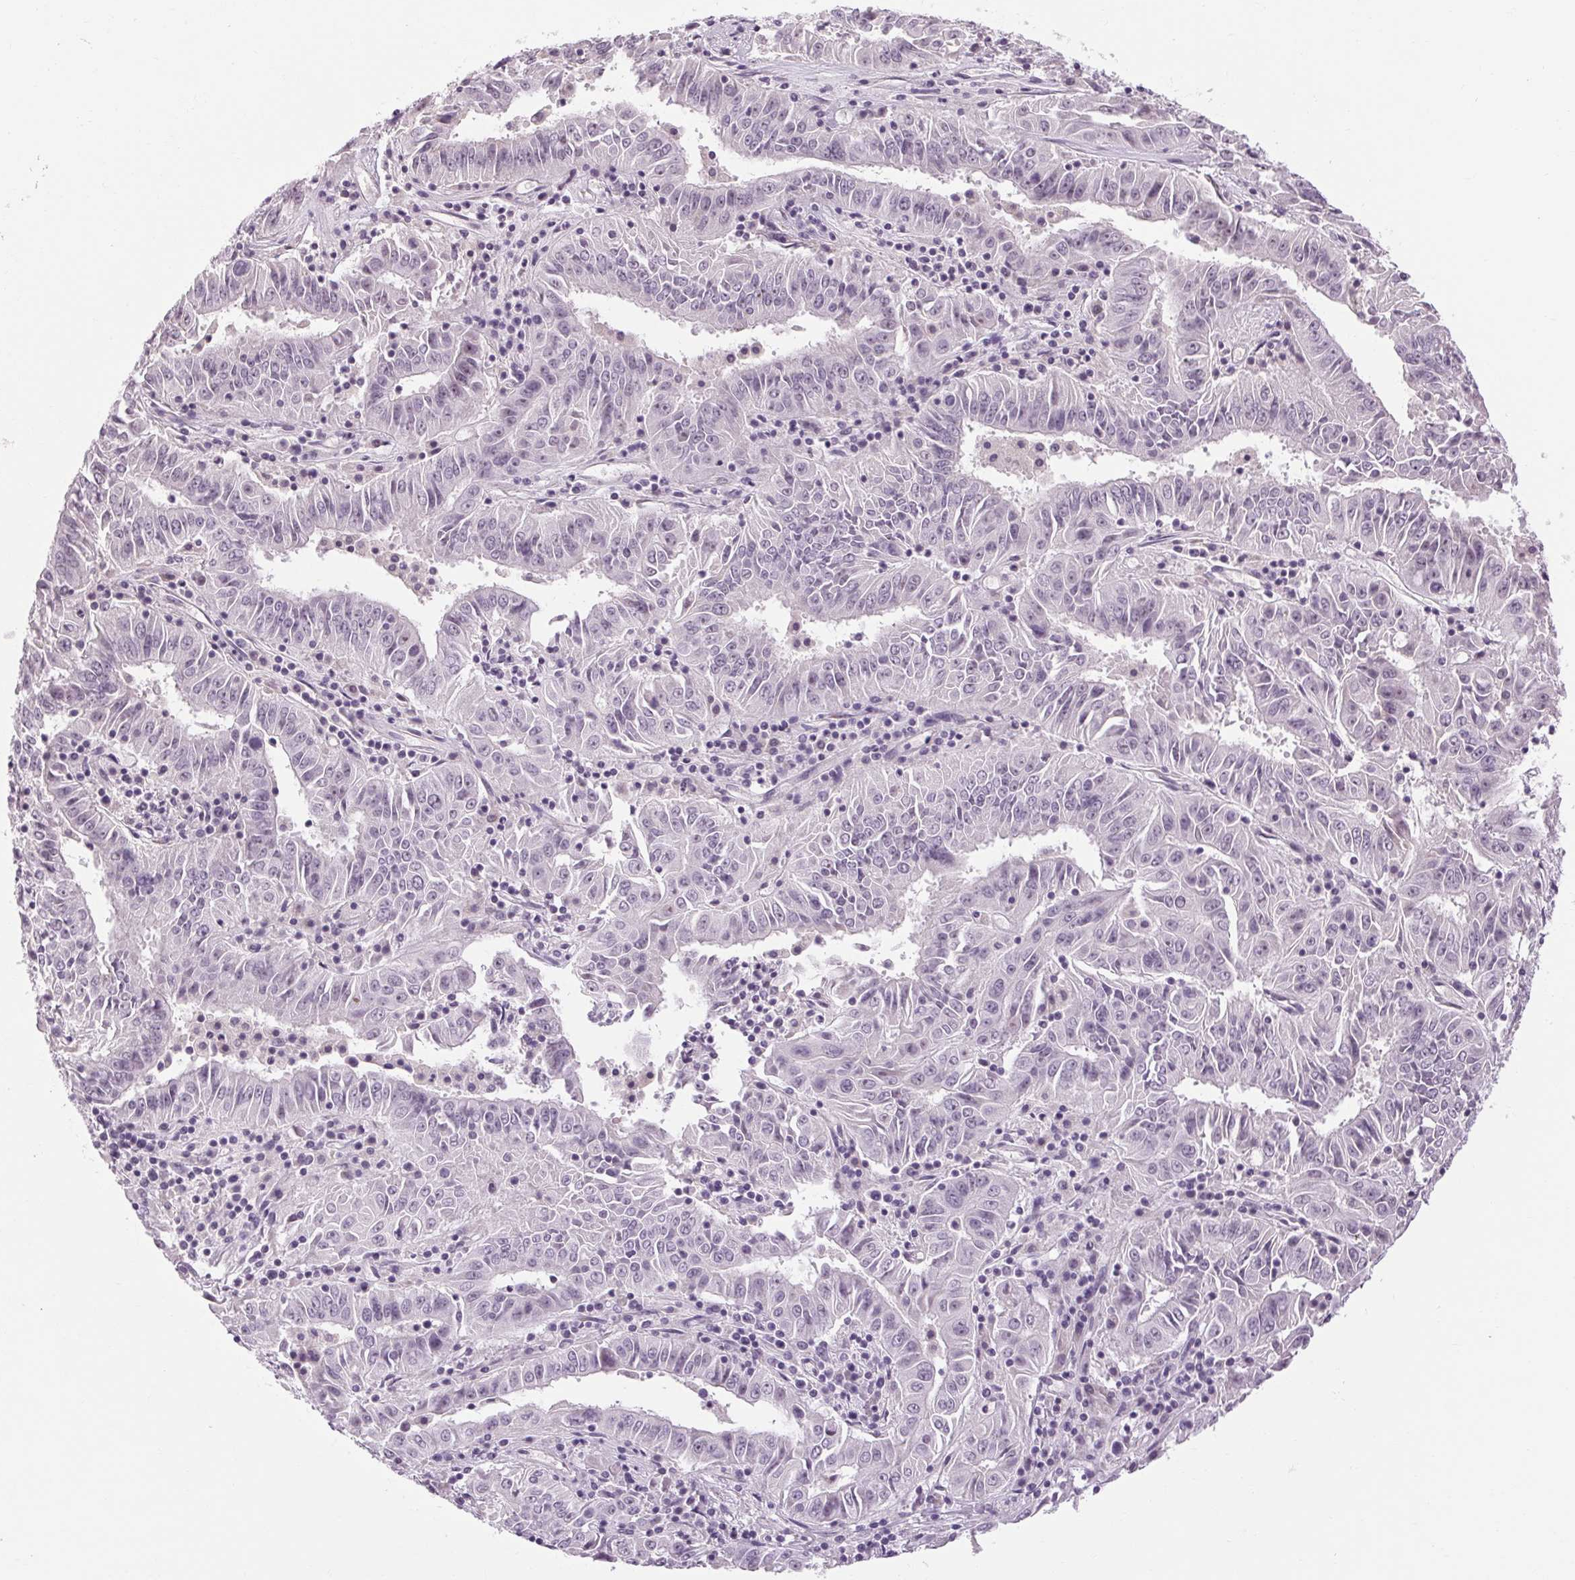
{"staining": {"intensity": "negative", "quantity": "none", "location": "none"}, "tissue": "pancreatic cancer", "cell_type": "Tumor cells", "image_type": "cancer", "snomed": [{"axis": "morphology", "description": "Adenocarcinoma, NOS"}, {"axis": "topography", "description": "Pancreas"}], "caption": "The micrograph shows no significant positivity in tumor cells of adenocarcinoma (pancreatic).", "gene": "KLHL40", "patient": {"sex": "male", "age": 63}}